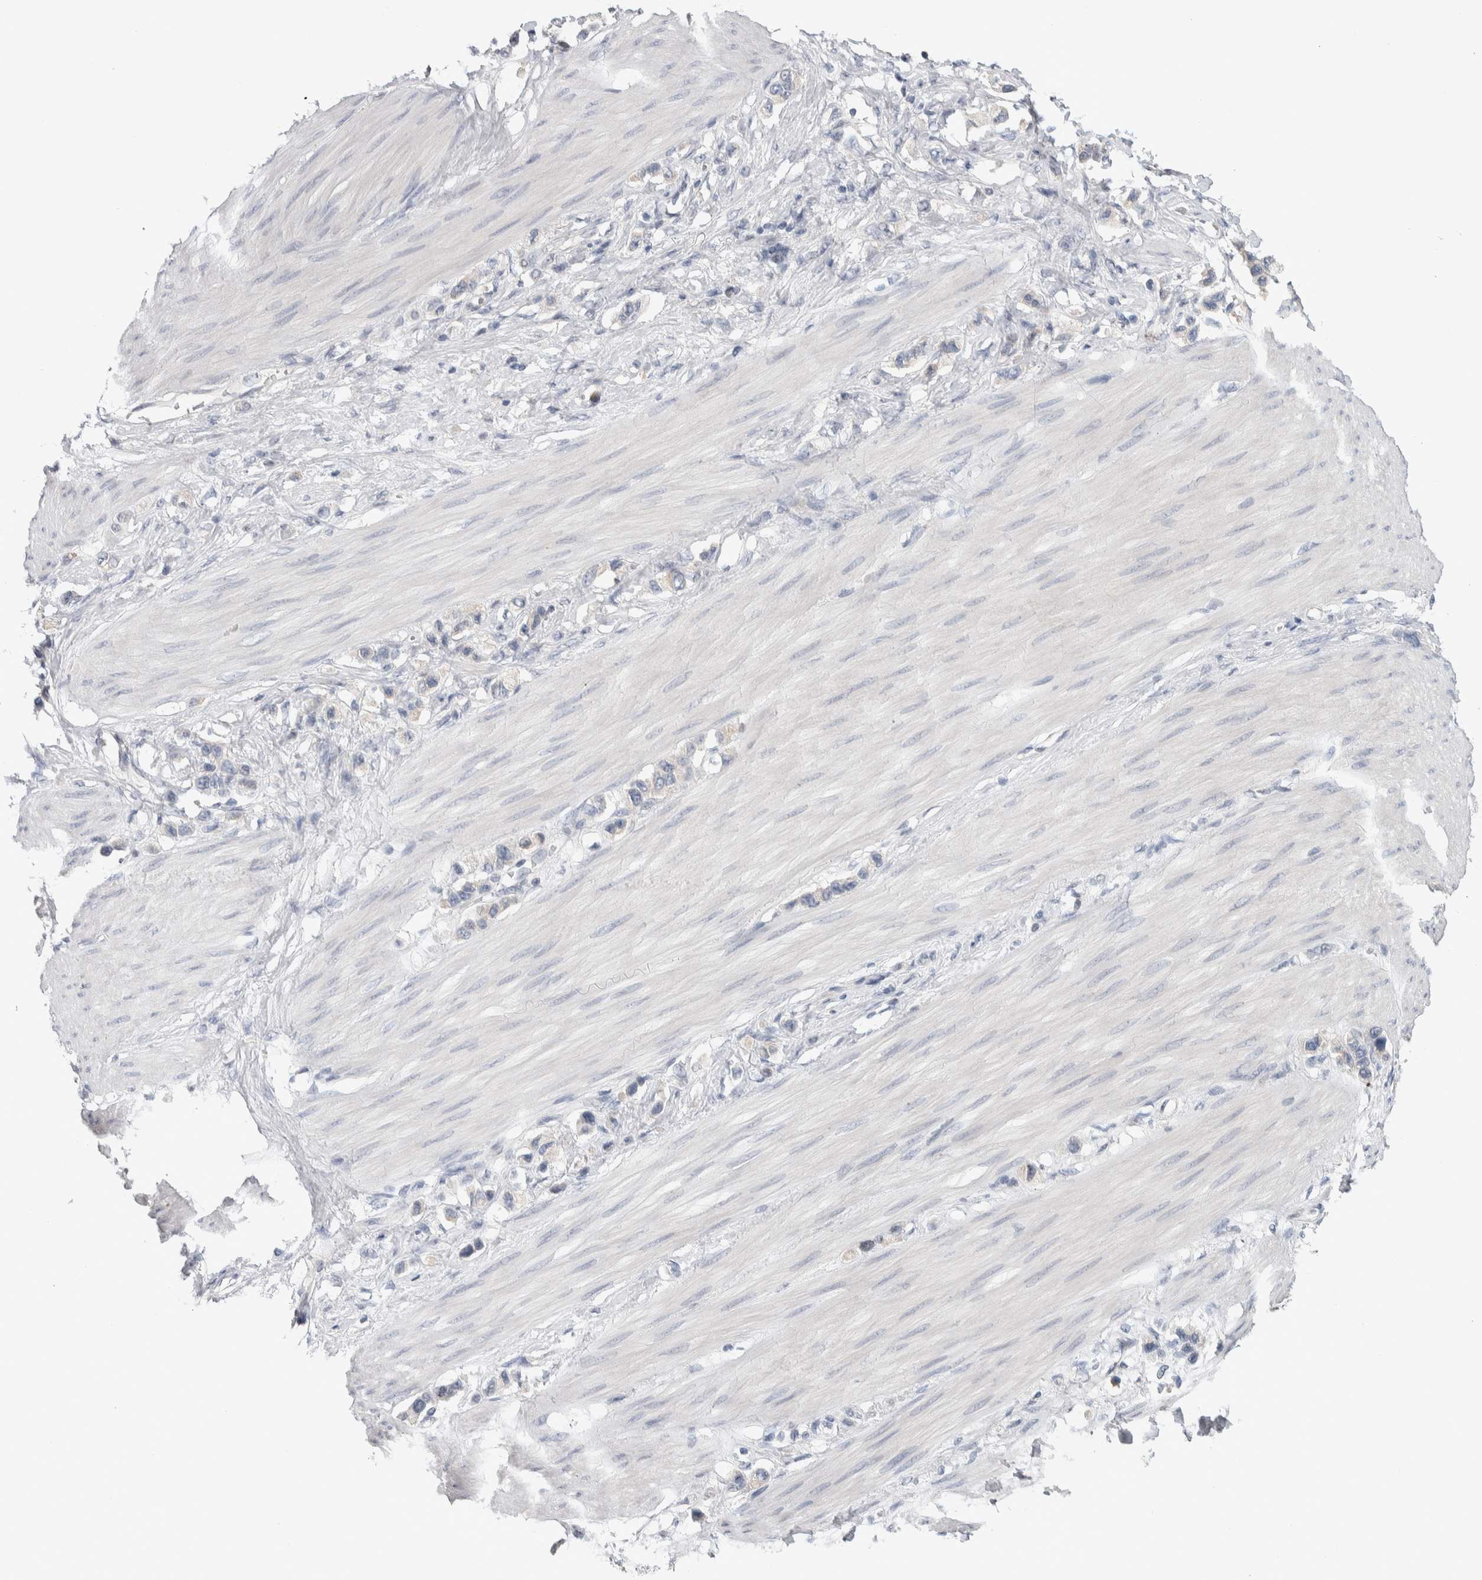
{"staining": {"intensity": "negative", "quantity": "none", "location": "none"}, "tissue": "stomach cancer", "cell_type": "Tumor cells", "image_type": "cancer", "snomed": [{"axis": "morphology", "description": "Adenocarcinoma, NOS"}, {"axis": "topography", "description": "Stomach"}], "caption": "Immunohistochemical staining of human stomach adenocarcinoma reveals no significant staining in tumor cells.", "gene": "TAX1BP1", "patient": {"sex": "female", "age": 65}}